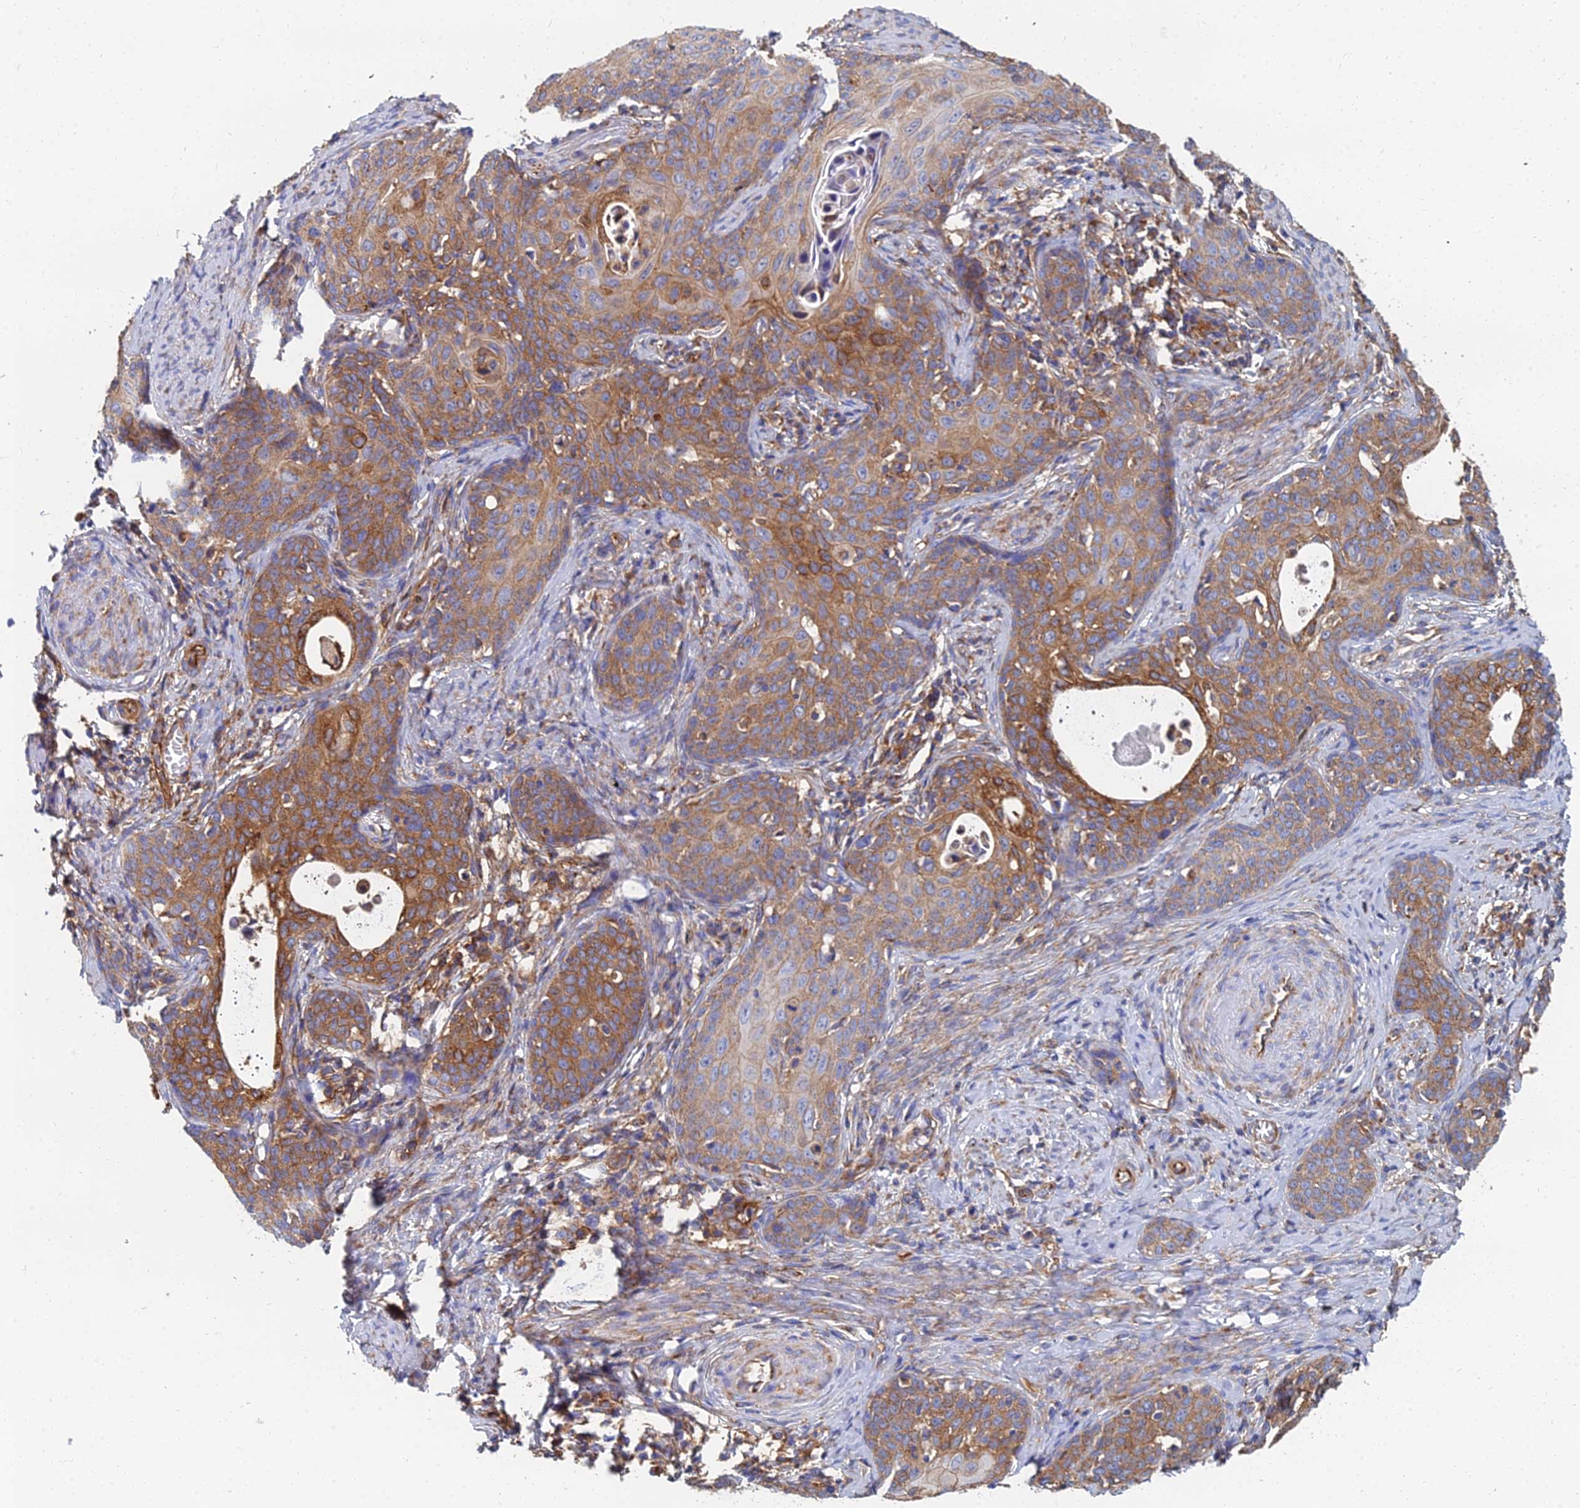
{"staining": {"intensity": "moderate", "quantity": ">75%", "location": "cytoplasmic/membranous"}, "tissue": "cervical cancer", "cell_type": "Tumor cells", "image_type": "cancer", "snomed": [{"axis": "morphology", "description": "Squamous cell carcinoma, NOS"}, {"axis": "topography", "description": "Cervix"}], "caption": "Cervical cancer stained for a protein (brown) shows moderate cytoplasmic/membranous positive expression in about >75% of tumor cells.", "gene": "GPR42", "patient": {"sex": "female", "age": 52}}